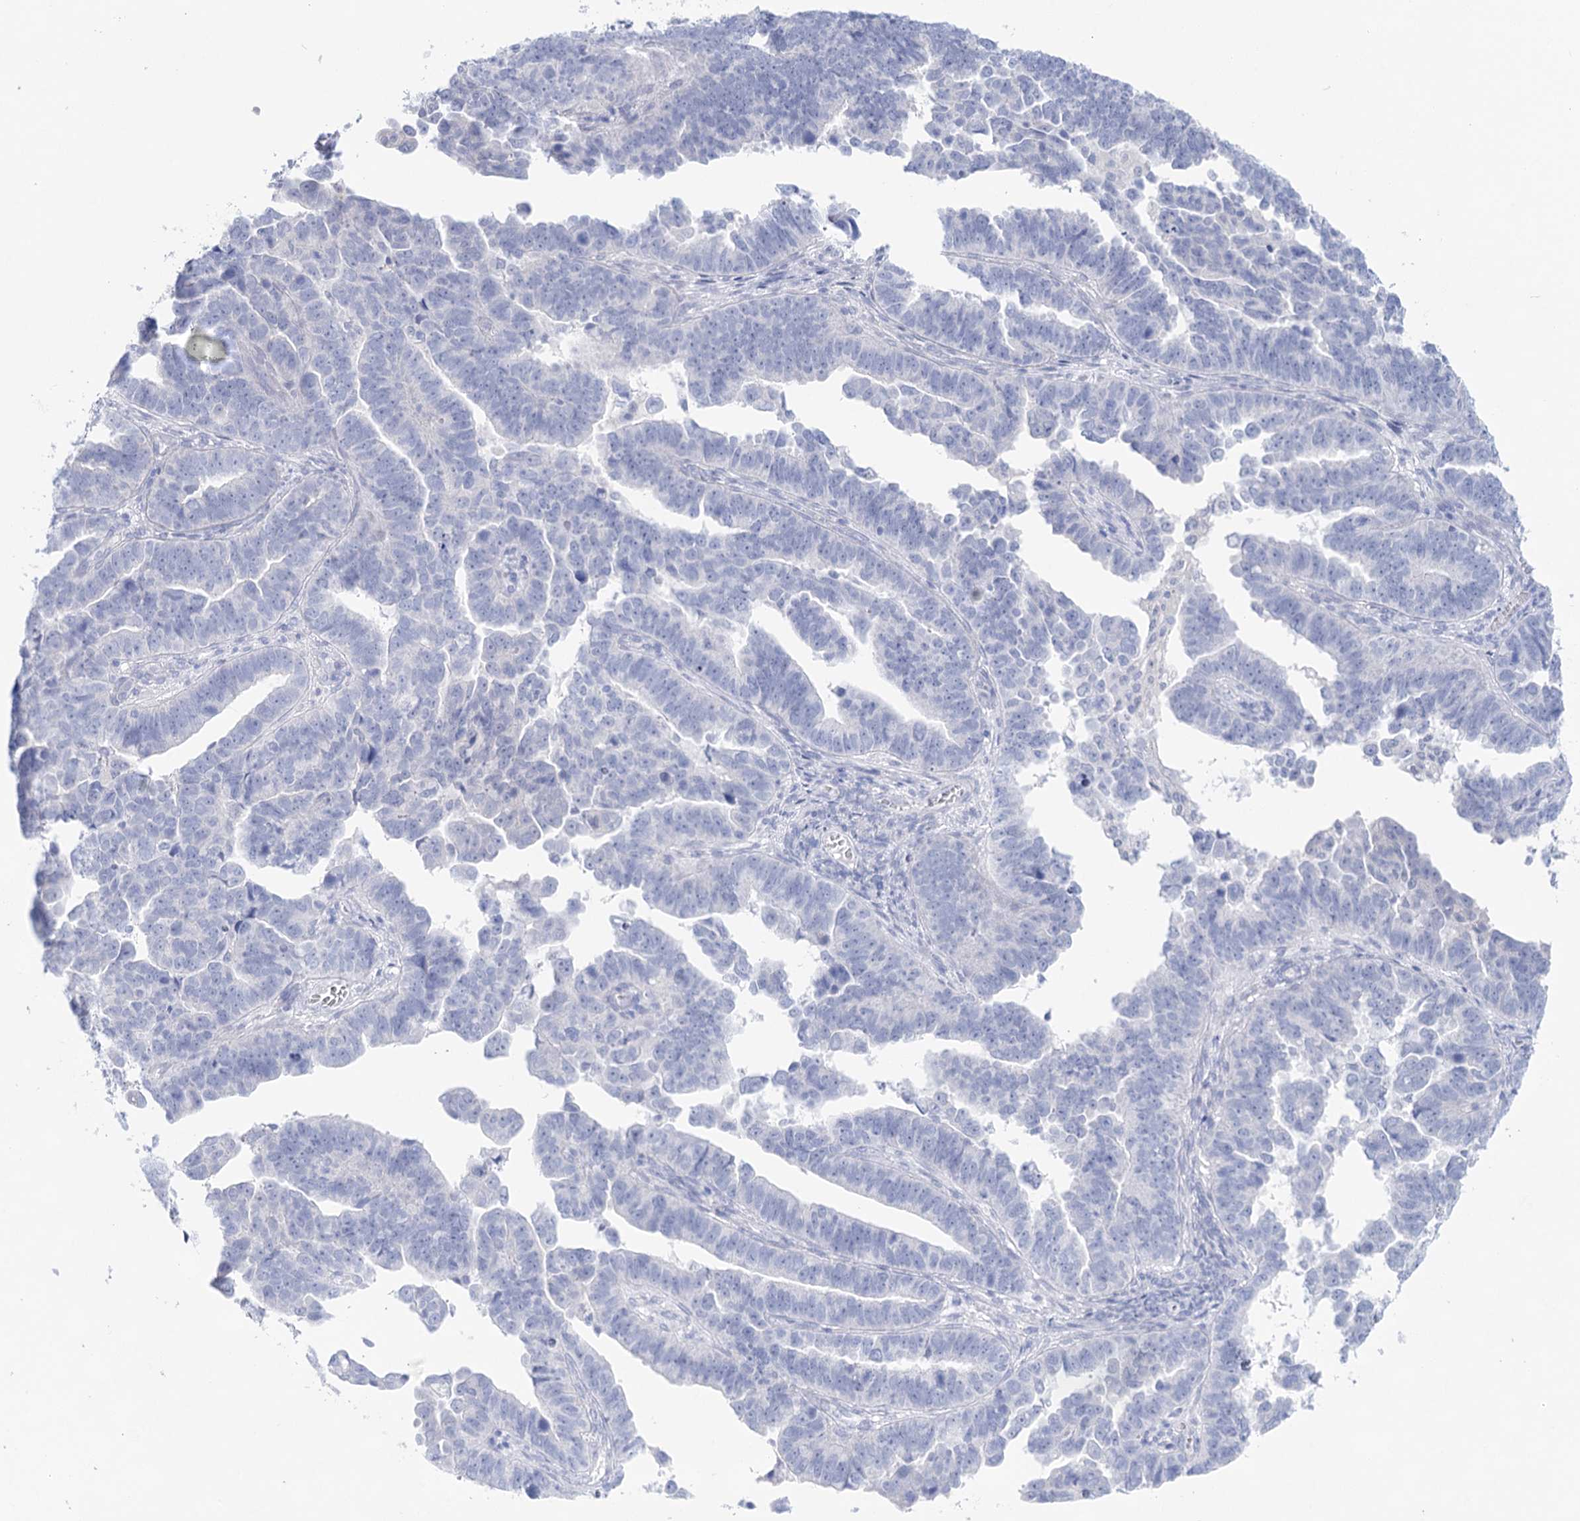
{"staining": {"intensity": "negative", "quantity": "none", "location": "none"}, "tissue": "endometrial cancer", "cell_type": "Tumor cells", "image_type": "cancer", "snomed": [{"axis": "morphology", "description": "Adenocarcinoma, NOS"}, {"axis": "topography", "description": "Endometrium"}], "caption": "This is an immunohistochemistry micrograph of human endometrial adenocarcinoma. There is no staining in tumor cells.", "gene": "LALBA", "patient": {"sex": "female", "age": 75}}